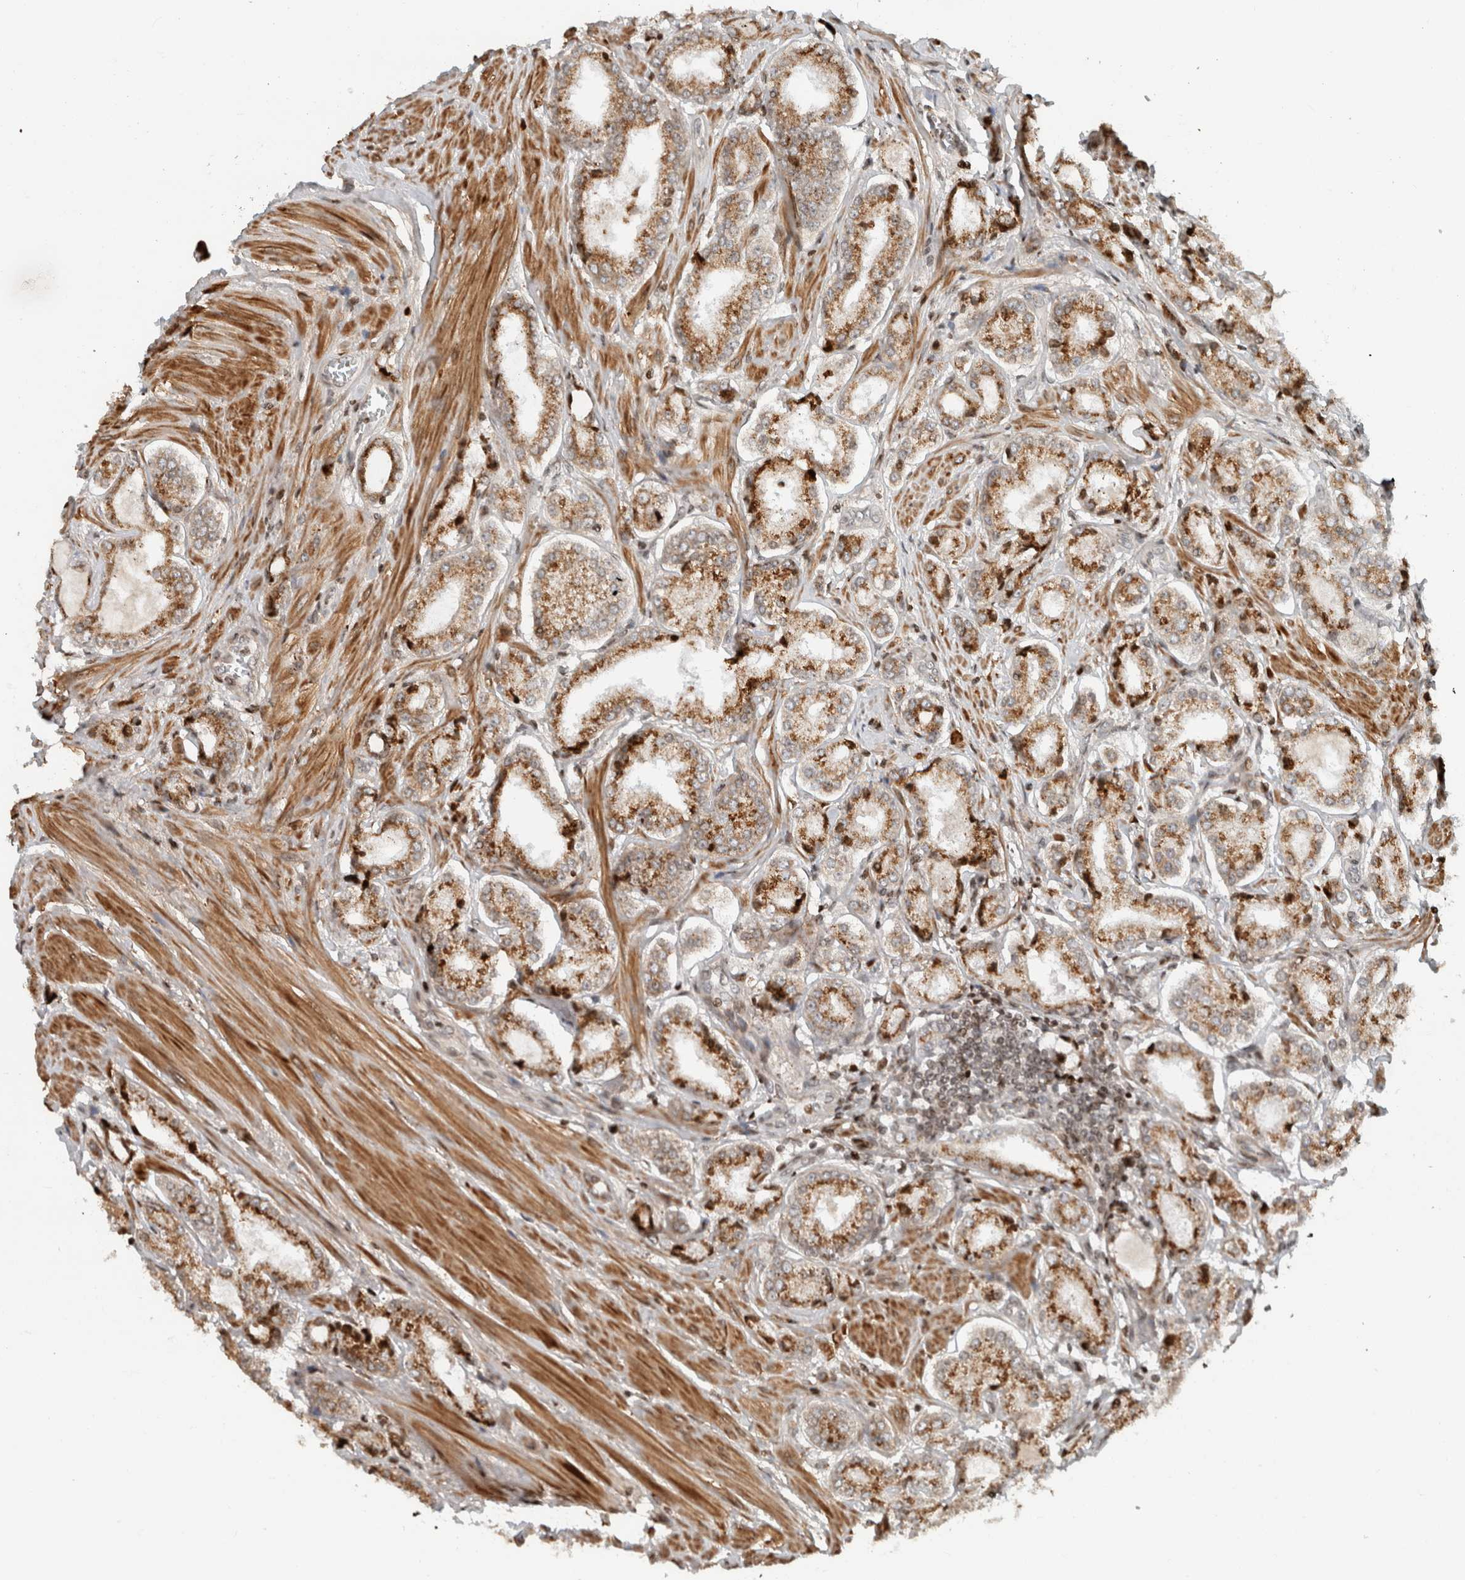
{"staining": {"intensity": "strong", "quantity": ">75%", "location": "cytoplasmic/membranous"}, "tissue": "prostate cancer", "cell_type": "Tumor cells", "image_type": "cancer", "snomed": [{"axis": "morphology", "description": "Adenocarcinoma, Low grade"}, {"axis": "topography", "description": "Prostate"}], "caption": "Strong cytoplasmic/membranous positivity is identified in approximately >75% of tumor cells in prostate cancer (adenocarcinoma (low-grade)).", "gene": "GINS4", "patient": {"sex": "male", "age": 62}}